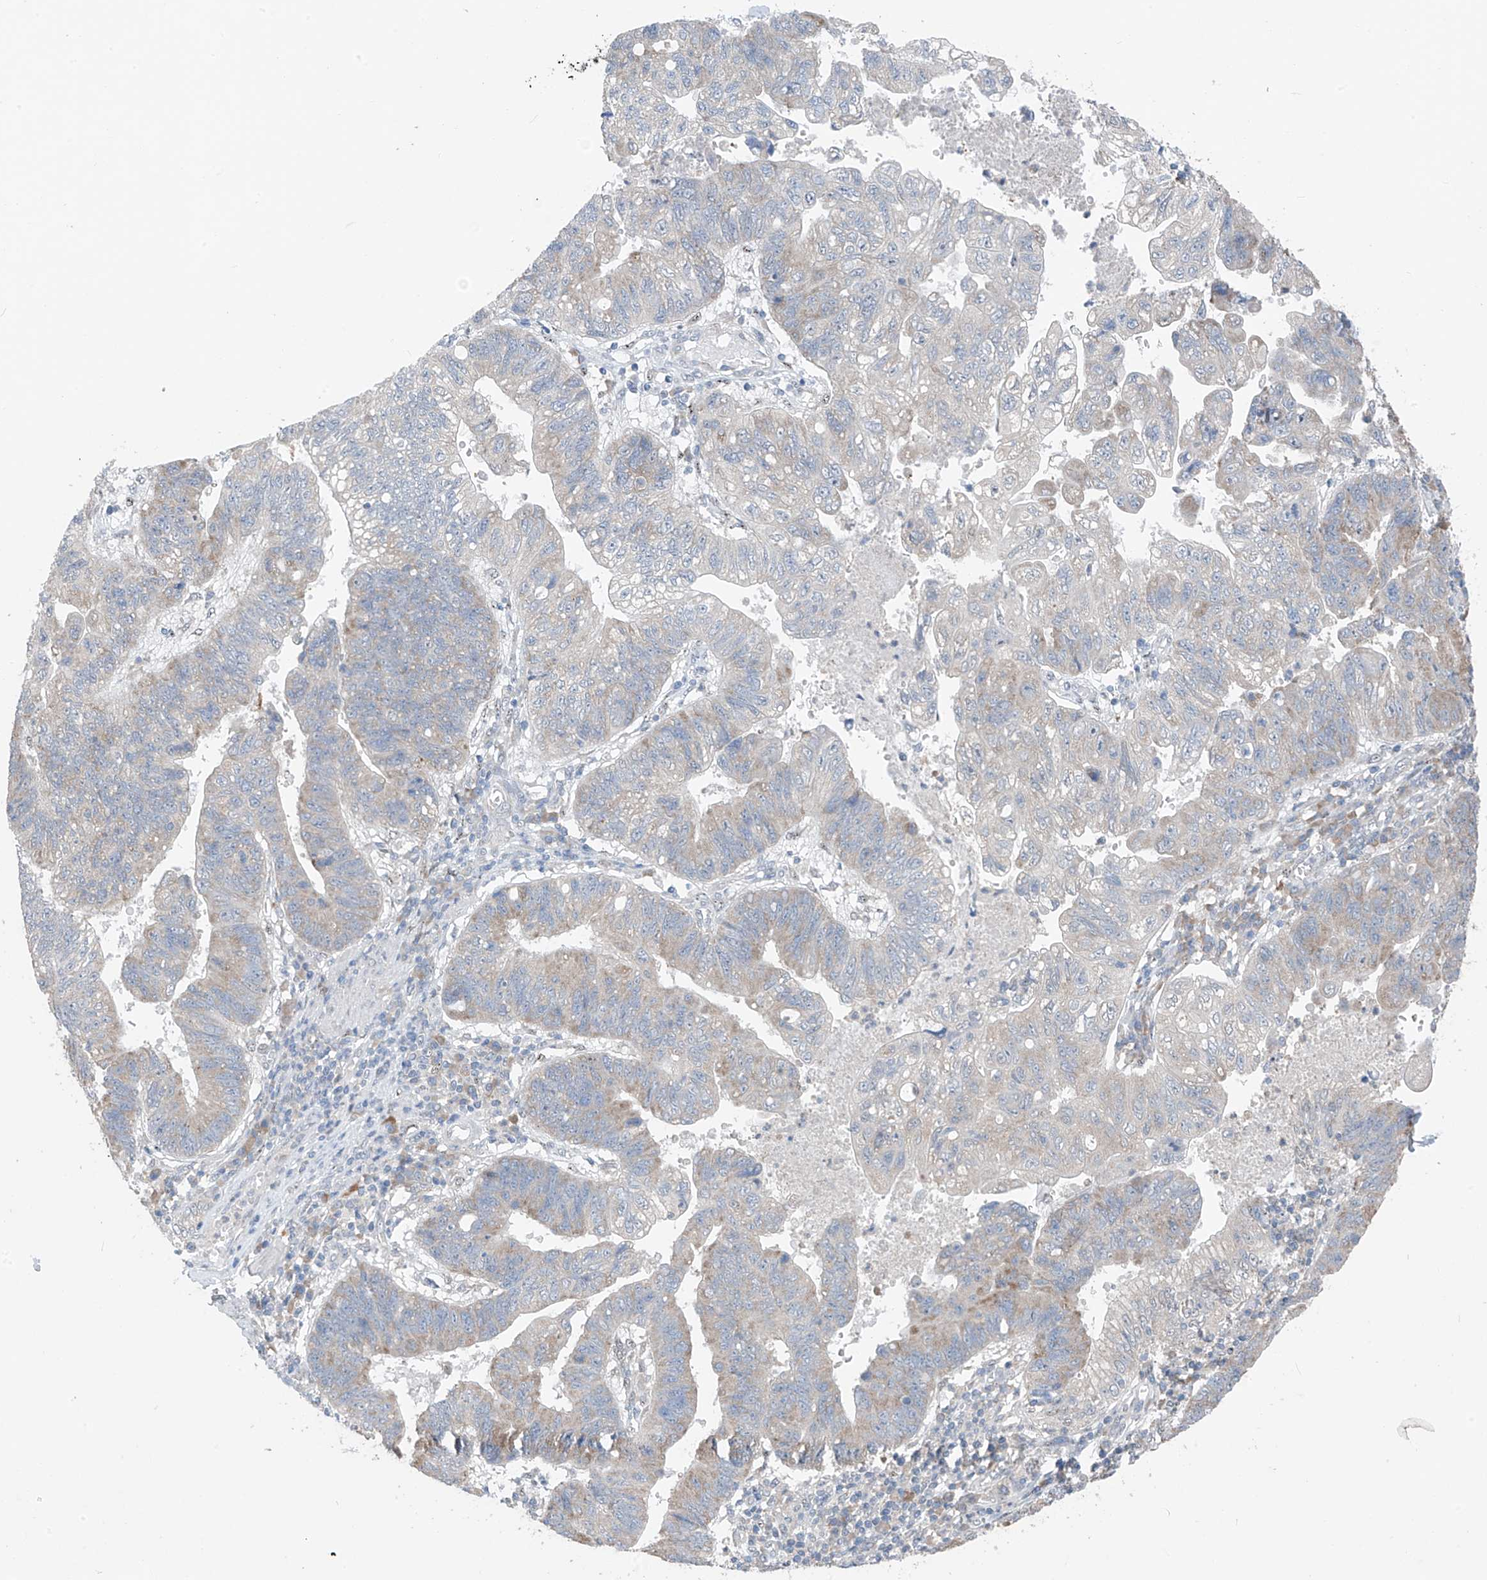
{"staining": {"intensity": "weak", "quantity": "25%-75%", "location": "cytoplasmic/membranous"}, "tissue": "stomach cancer", "cell_type": "Tumor cells", "image_type": "cancer", "snomed": [{"axis": "morphology", "description": "Adenocarcinoma, NOS"}, {"axis": "topography", "description": "Stomach"}], "caption": "A micrograph showing weak cytoplasmic/membranous expression in about 25%-75% of tumor cells in adenocarcinoma (stomach), as visualized by brown immunohistochemical staining.", "gene": "RPL4", "patient": {"sex": "male", "age": 59}}